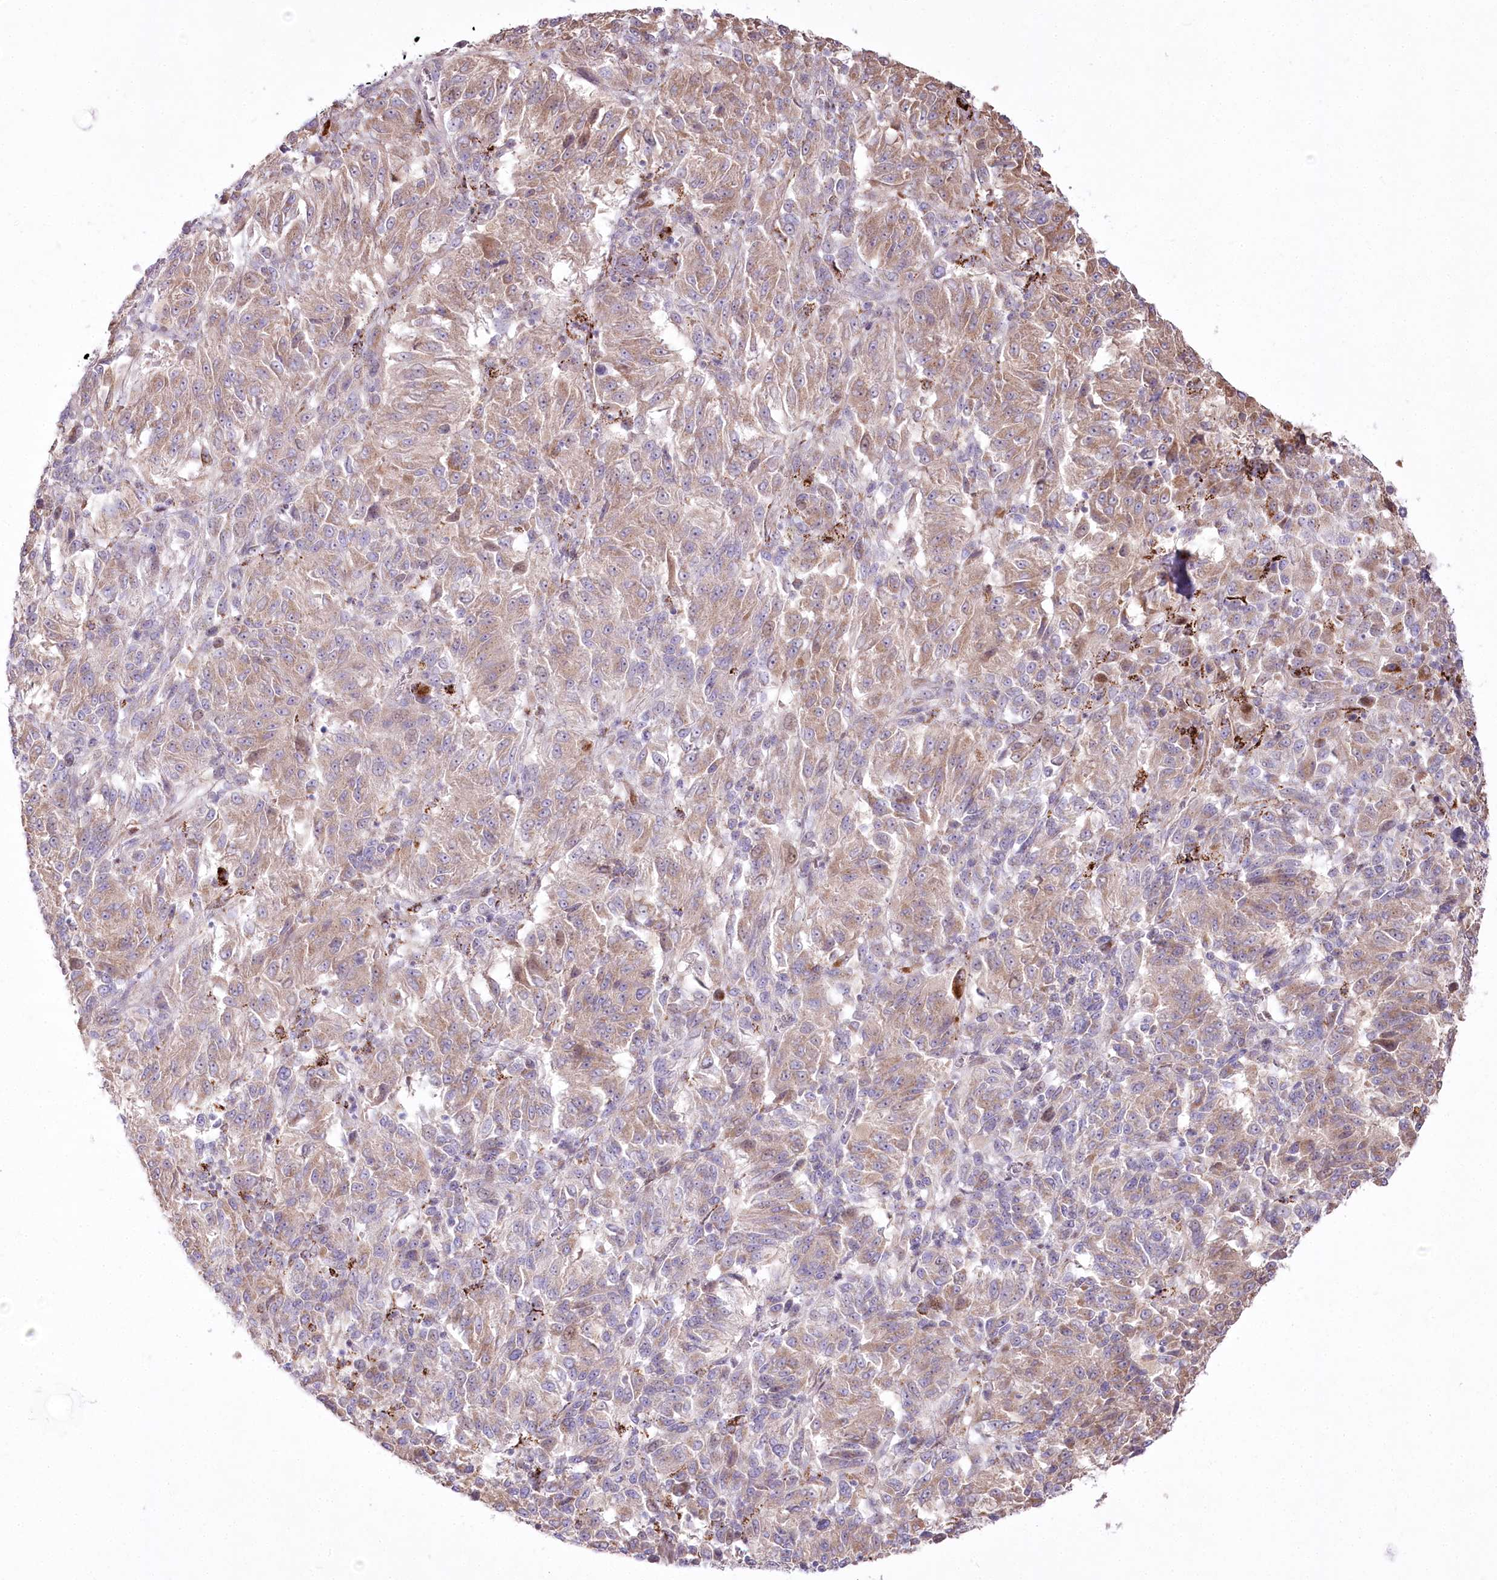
{"staining": {"intensity": "weak", "quantity": ">75%", "location": "cytoplasmic/membranous"}, "tissue": "melanoma", "cell_type": "Tumor cells", "image_type": "cancer", "snomed": [{"axis": "morphology", "description": "Malignant melanoma, Metastatic site"}, {"axis": "topography", "description": "Lung"}], "caption": "Human malignant melanoma (metastatic site) stained with a protein marker reveals weak staining in tumor cells.", "gene": "CEP164", "patient": {"sex": "male", "age": 64}}